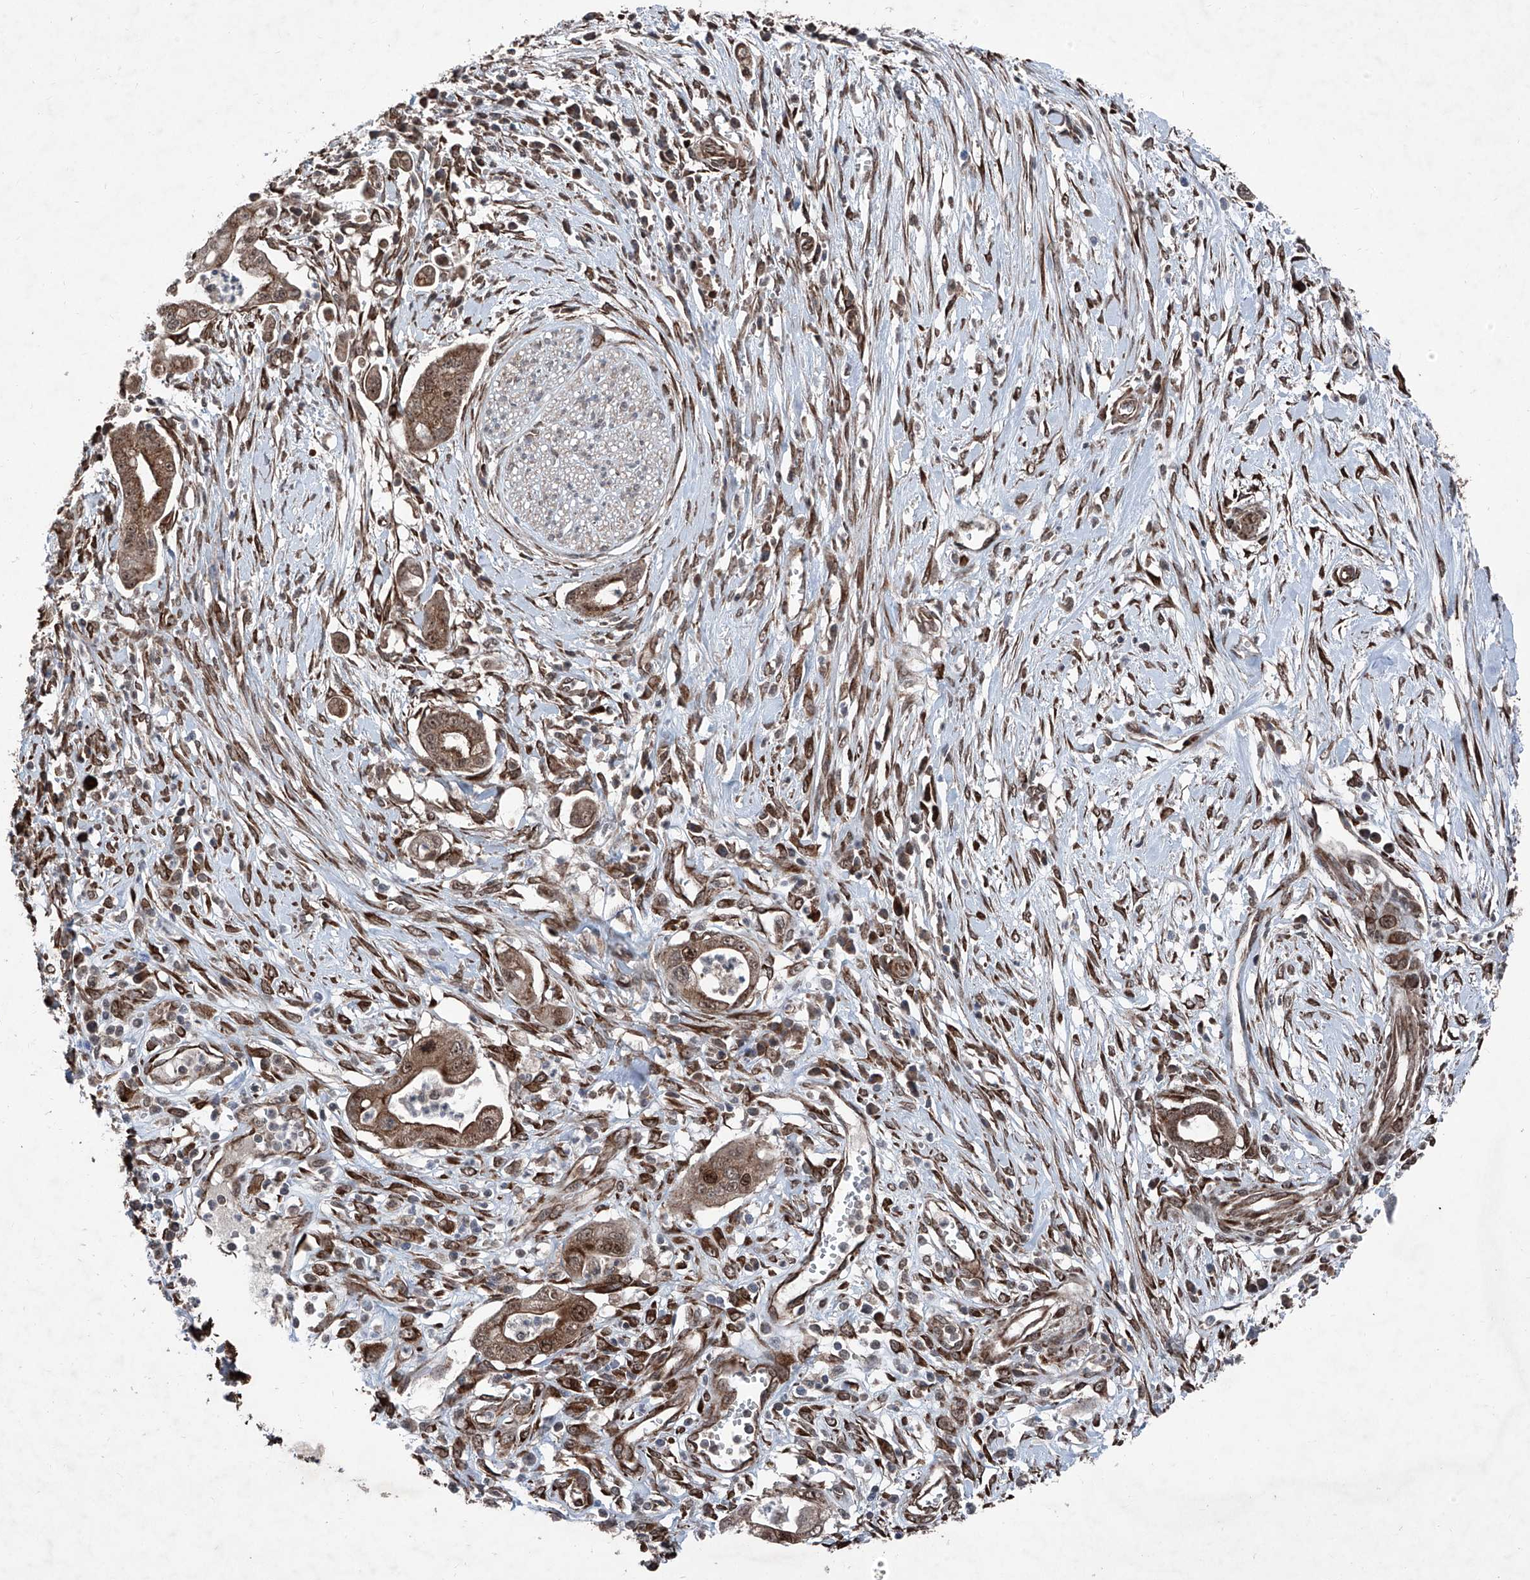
{"staining": {"intensity": "moderate", "quantity": ">75%", "location": "cytoplasmic/membranous,nuclear"}, "tissue": "pancreatic cancer", "cell_type": "Tumor cells", "image_type": "cancer", "snomed": [{"axis": "morphology", "description": "Adenocarcinoma, NOS"}, {"axis": "topography", "description": "Pancreas"}], "caption": "Immunohistochemistry (IHC) micrograph of neoplastic tissue: pancreatic cancer (adenocarcinoma) stained using IHC reveals medium levels of moderate protein expression localized specifically in the cytoplasmic/membranous and nuclear of tumor cells, appearing as a cytoplasmic/membranous and nuclear brown color.", "gene": "COA7", "patient": {"sex": "male", "age": 68}}